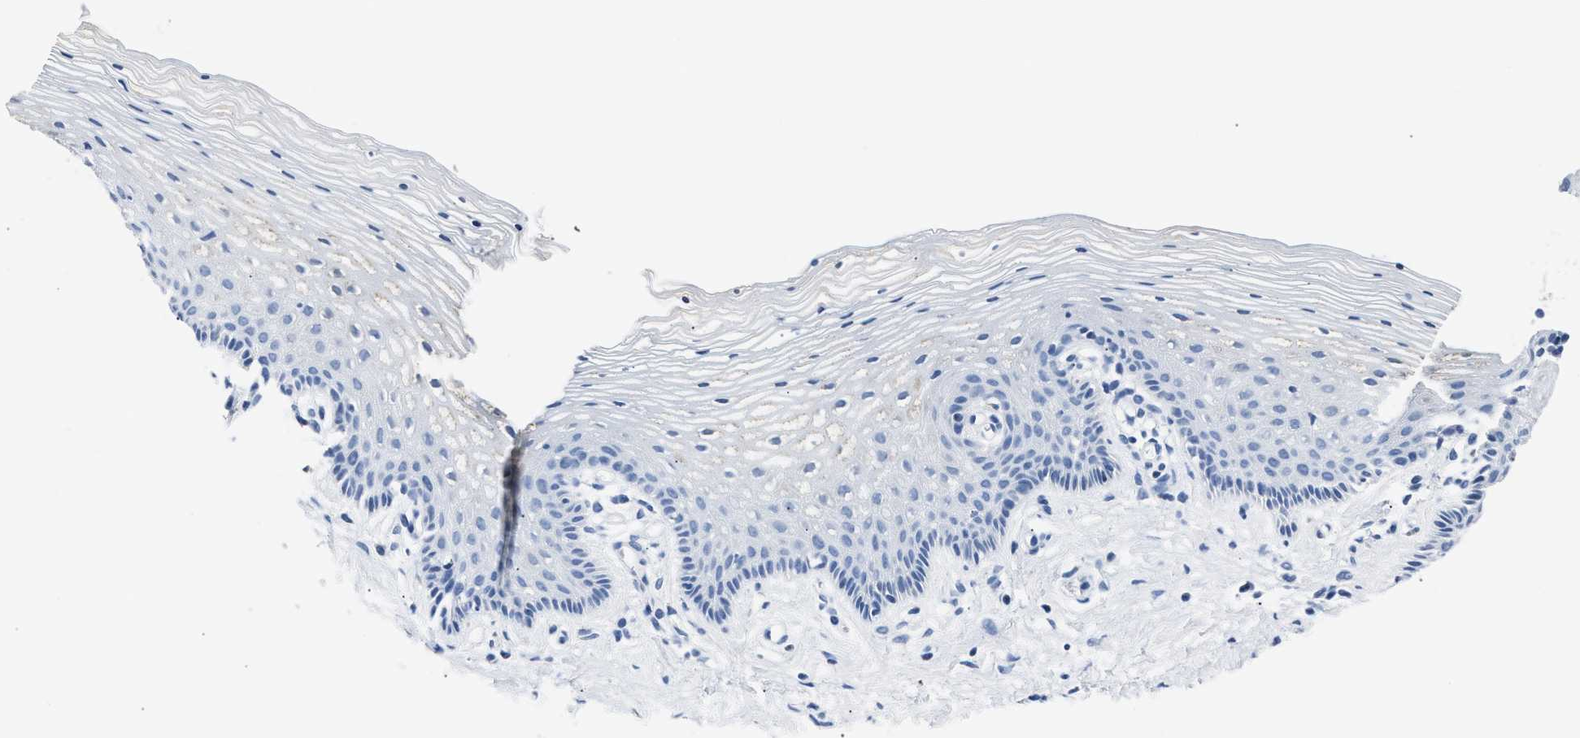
{"staining": {"intensity": "negative", "quantity": "none", "location": "none"}, "tissue": "vagina", "cell_type": "Squamous epithelial cells", "image_type": "normal", "snomed": [{"axis": "morphology", "description": "Normal tissue, NOS"}, {"axis": "topography", "description": "Vagina"}], "caption": "IHC image of unremarkable human vagina stained for a protein (brown), which shows no expression in squamous epithelial cells.", "gene": "AMACR", "patient": {"sex": "female", "age": 32}}